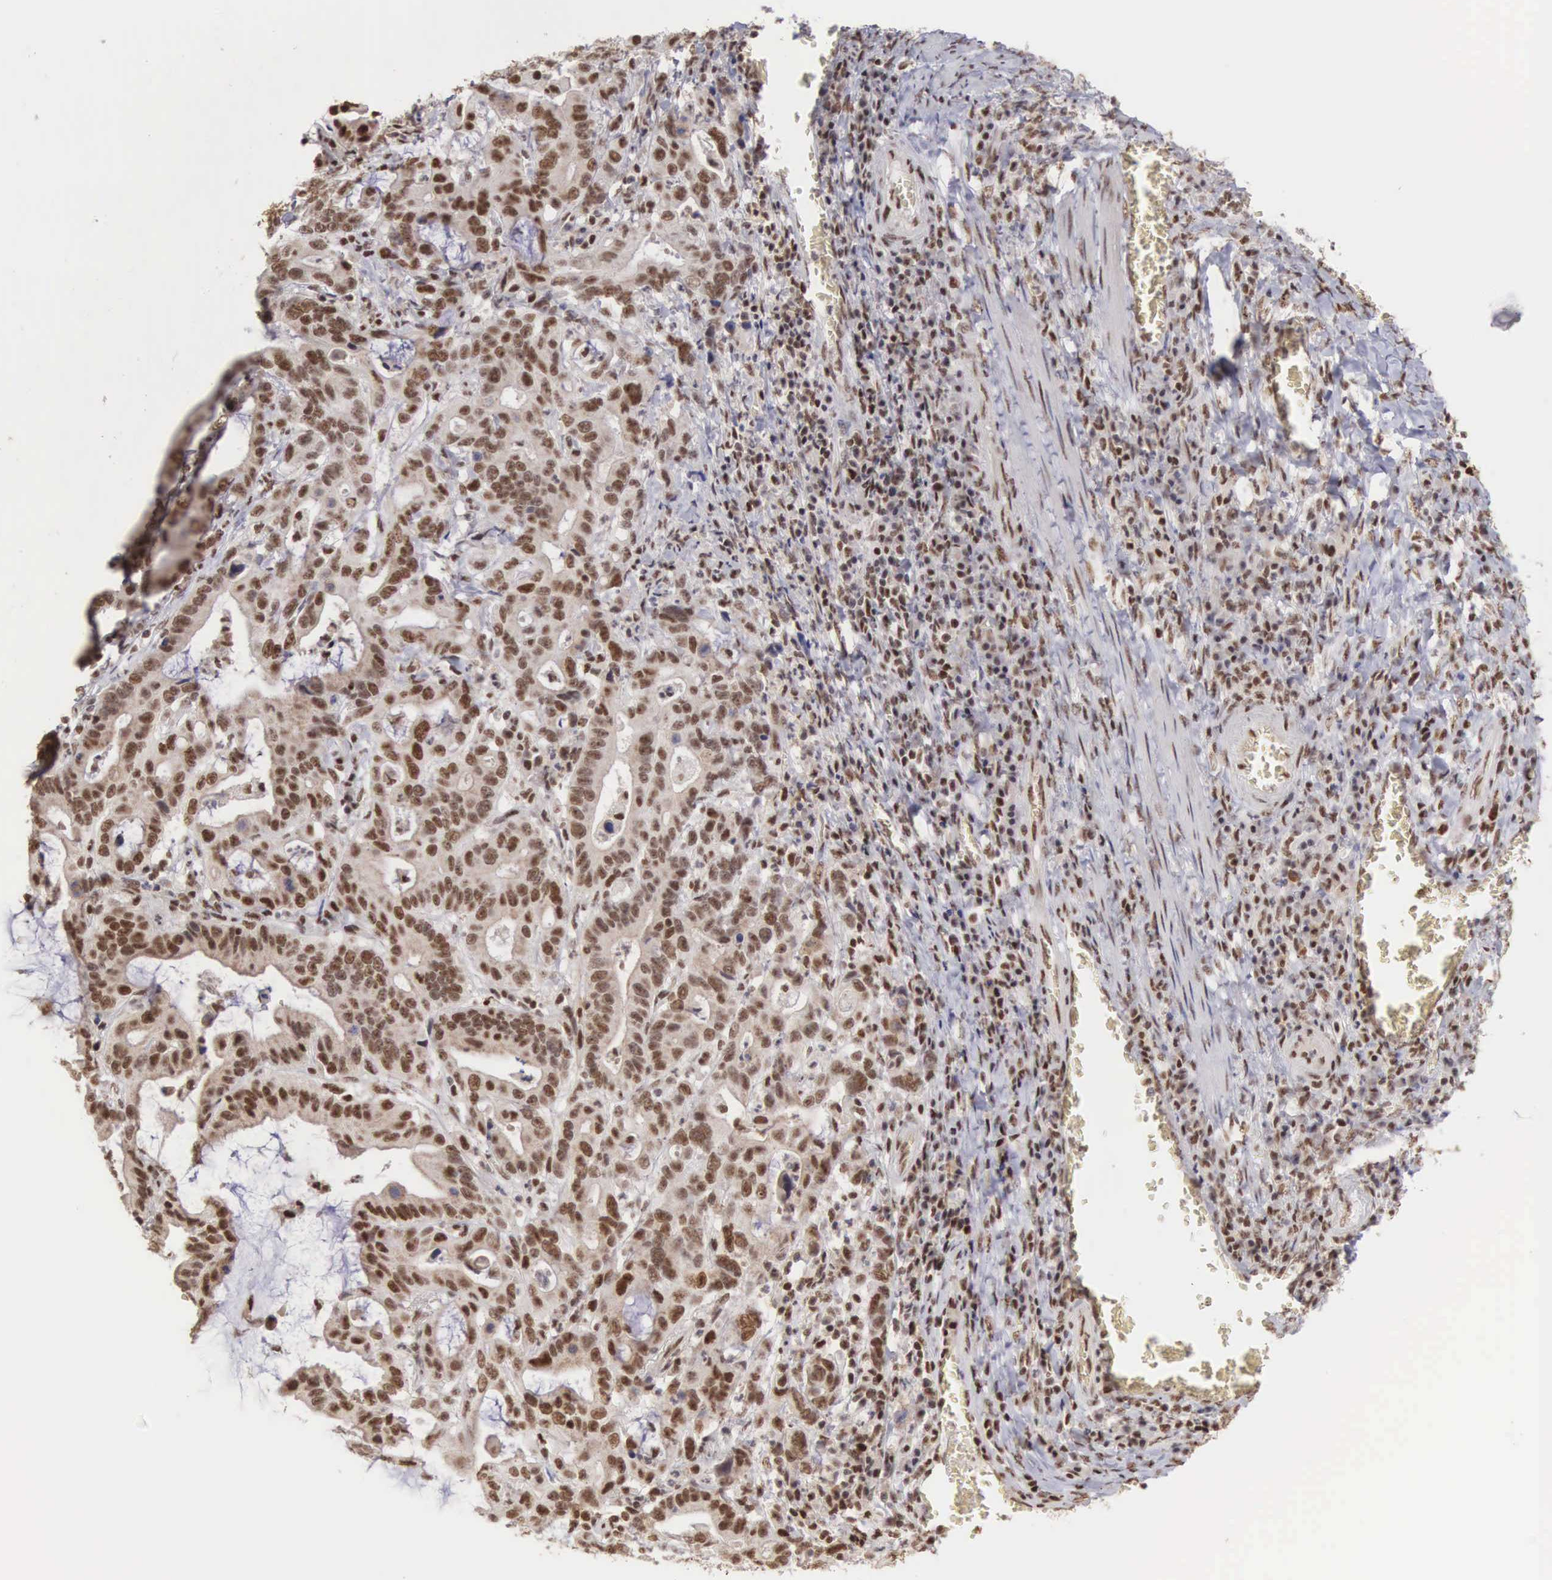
{"staining": {"intensity": "moderate", "quantity": "25%-75%", "location": "nuclear"}, "tissue": "stomach cancer", "cell_type": "Tumor cells", "image_type": "cancer", "snomed": [{"axis": "morphology", "description": "Adenocarcinoma, NOS"}, {"axis": "topography", "description": "Stomach, upper"}], "caption": "Tumor cells reveal moderate nuclear expression in approximately 25%-75% of cells in stomach adenocarcinoma.", "gene": "HTATSF1", "patient": {"sex": "male", "age": 63}}